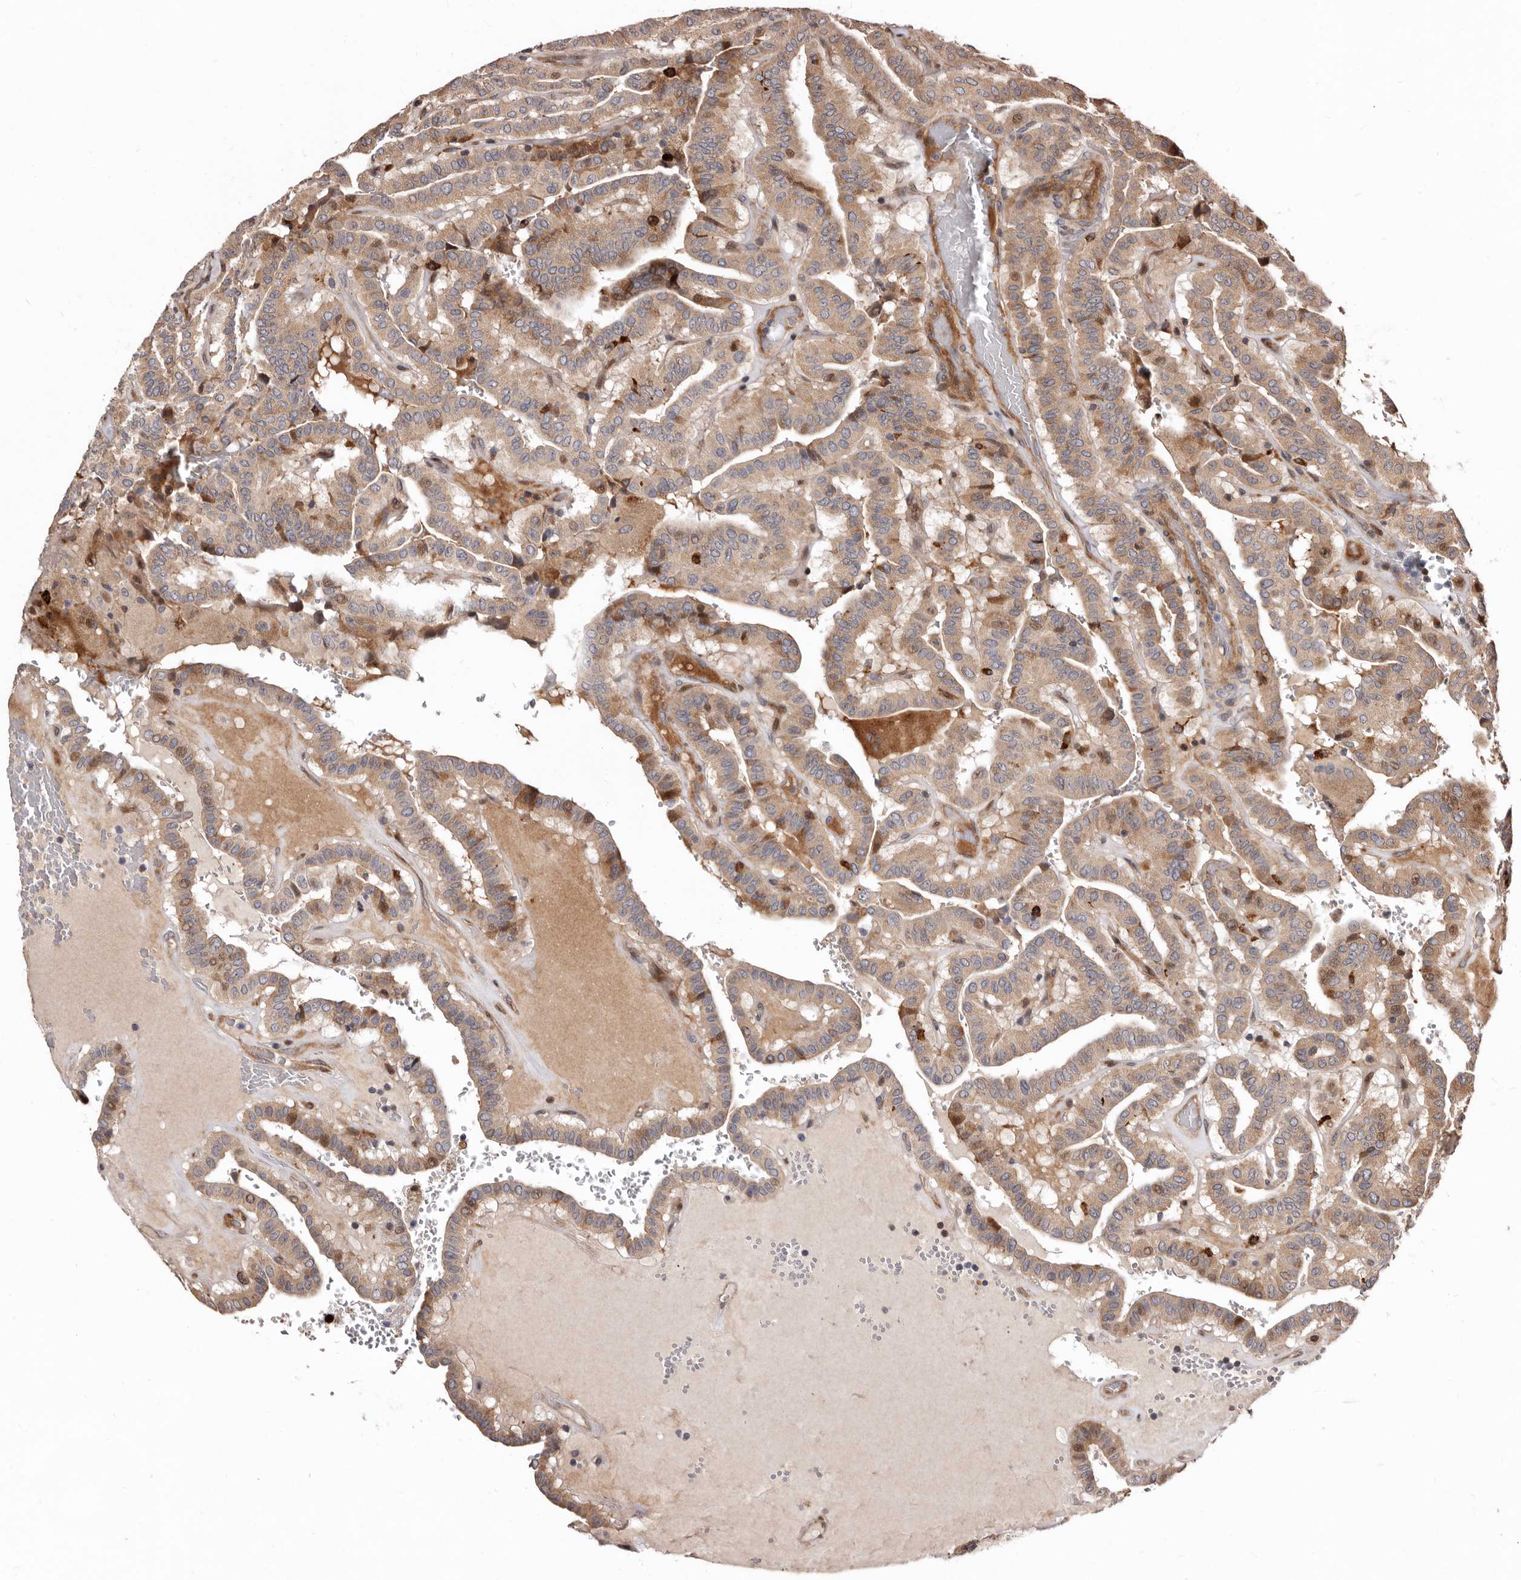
{"staining": {"intensity": "weak", "quantity": ">75%", "location": "cytoplasmic/membranous"}, "tissue": "thyroid cancer", "cell_type": "Tumor cells", "image_type": "cancer", "snomed": [{"axis": "morphology", "description": "Papillary adenocarcinoma, NOS"}, {"axis": "topography", "description": "Thyroid gland"}], "caption": "Protein staining of thyroid cancer (papillary adenocarcinoma) tissue reveals weak cytoplasmic/membranous expression in about >75% of tumor cells.", "gene": "WEE2", "patient": {"sex": "male", "age": 77}}